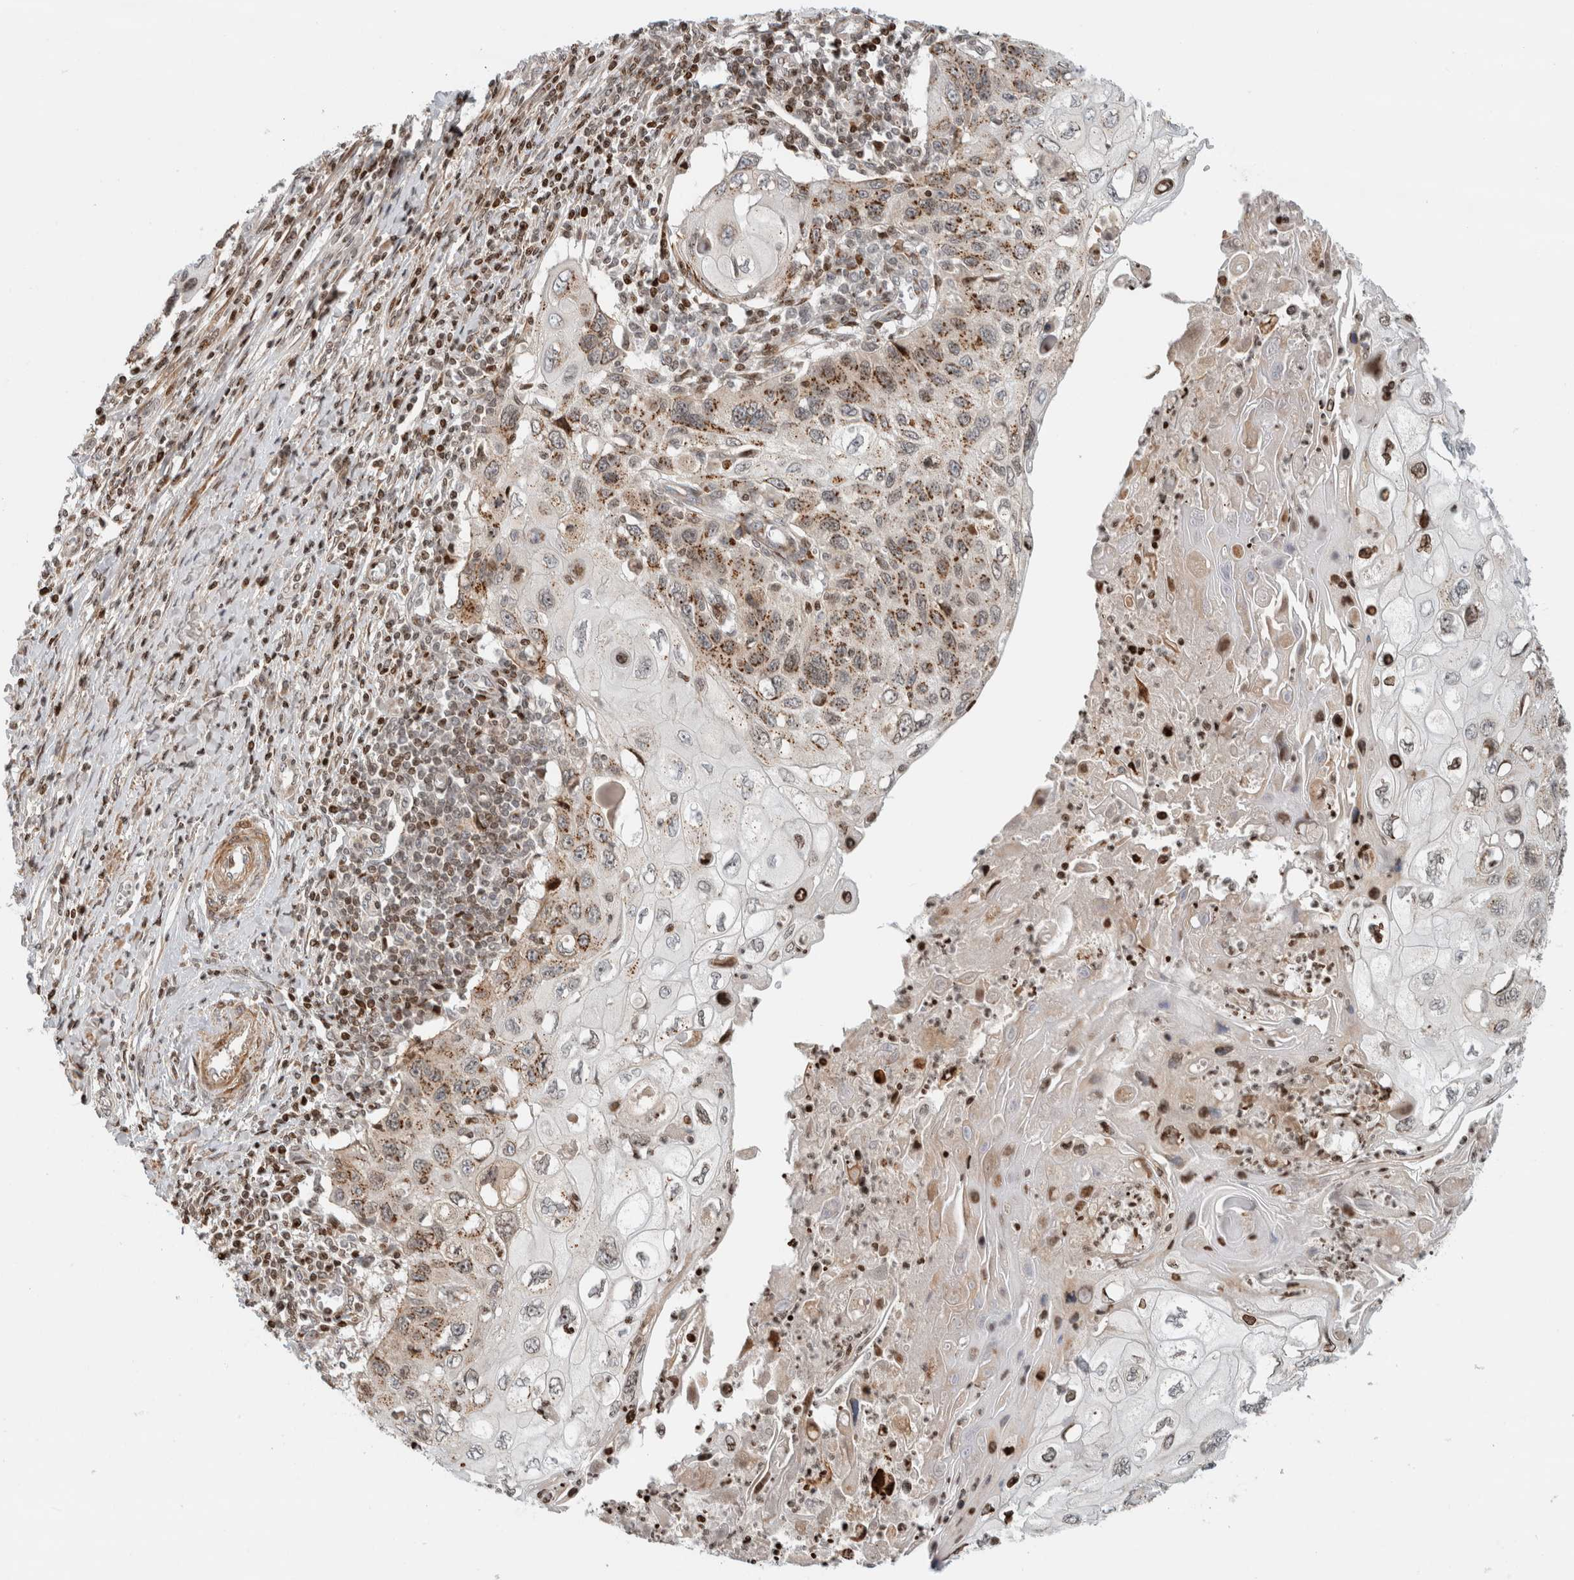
{"staining": {"intensity": "moderate", "quantity": ">75%", "location": "cytoplasmic/membranous"}, "tissue": "cervical cancer", "cell_type": "Tumor cells", "image_type": "cancer", "snomed": [{"axis": "morphology", "description": "Squamous cell carcinoma, NOS"}, {"axis": "topography", "description": "Cervix"}], "caption": "Squamous cell carcinoma (cervical) tissue displays moderate cytoplasmic/membranous positivity in about >75% of tumor cells The staining was performed using DAB (3,3'-diaminobenzidine) to visualize the protein expression in brown, while the nuclei were stained in blue with hematoxylin (Magnification: 20x).", "gene": "GINS4", "patient": {"sex": "female", "age": 70}}